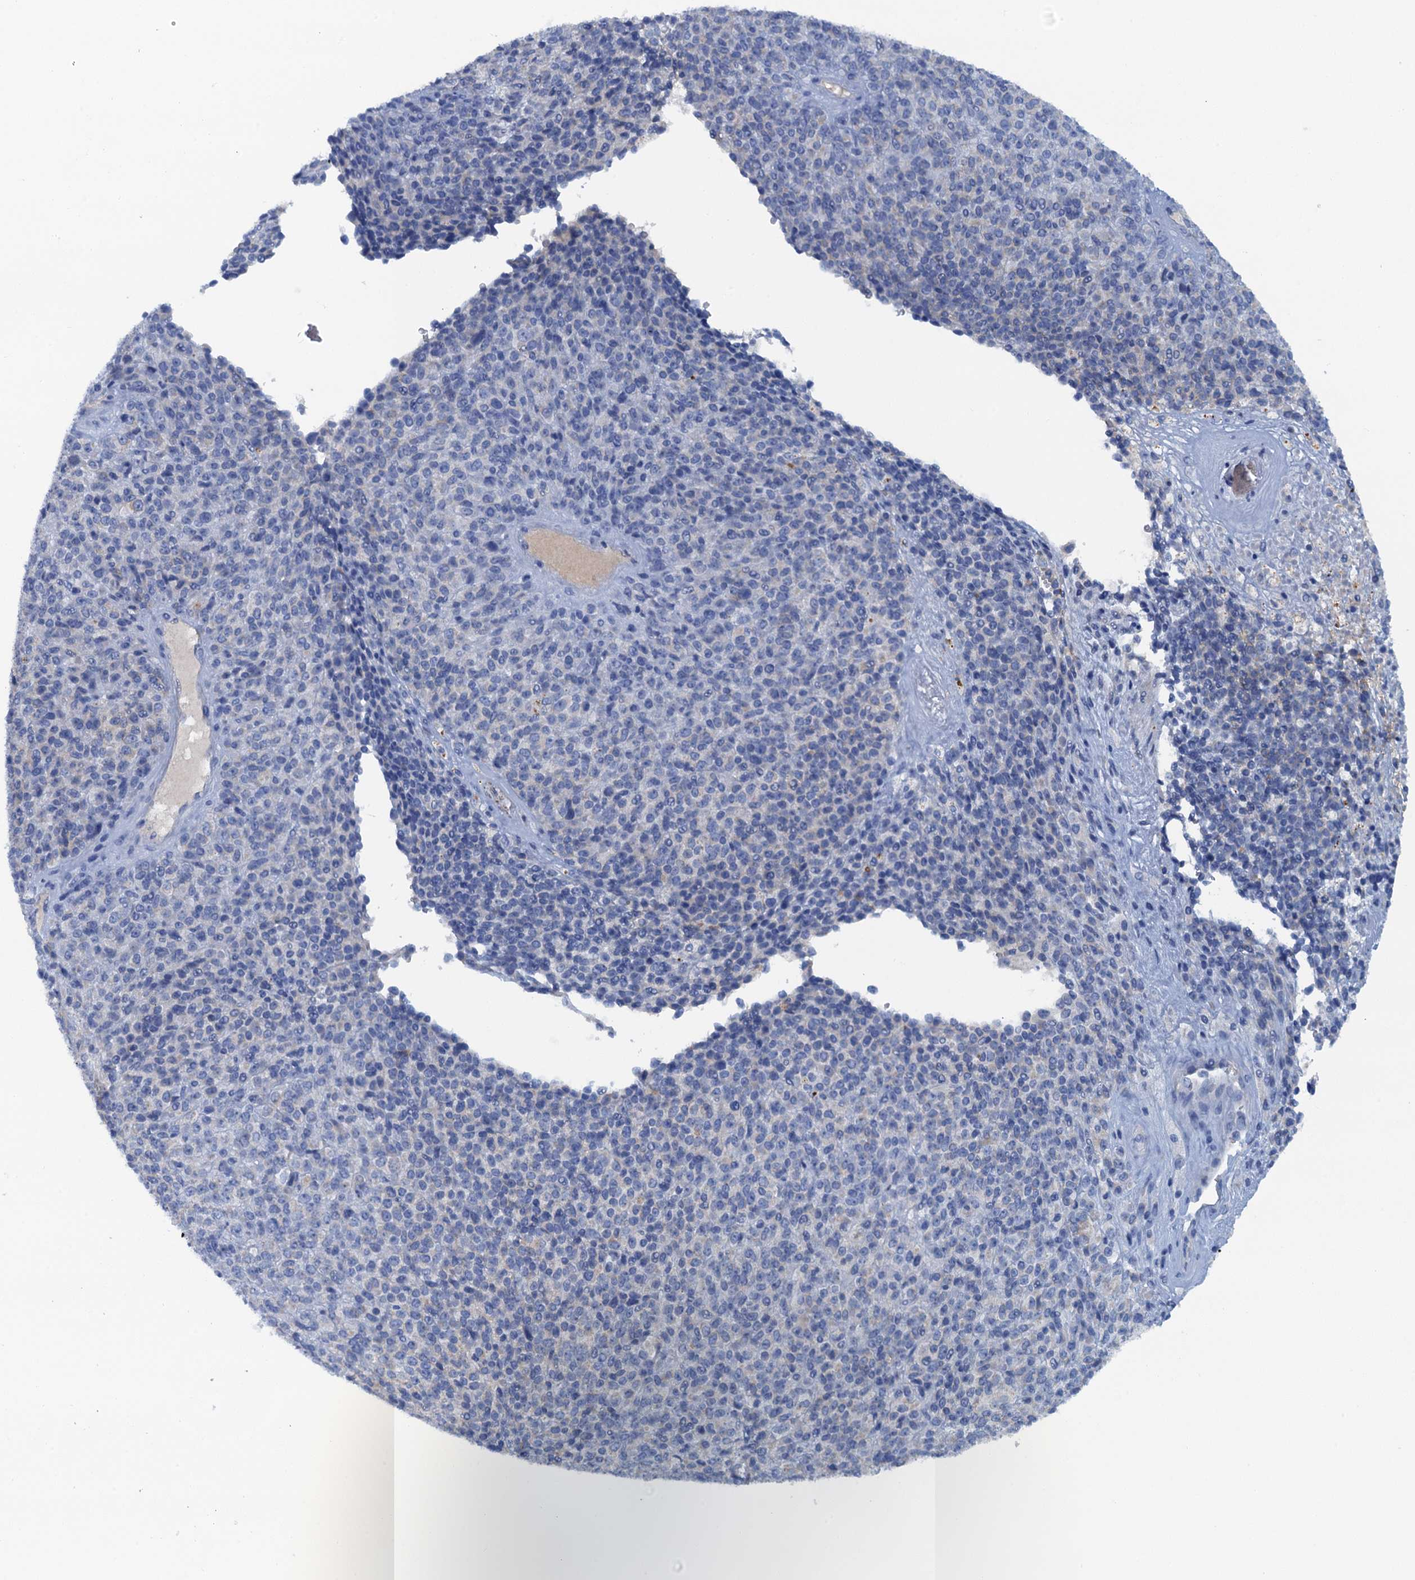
{"staining": {"intensity": "negative", "quantity": "none", "location": "none"}, "tissue": "melanoma", "cell_type": "Tumor cells", "image_type": "cancer", "snomed": [{"axis": "morphology", "description": "Malignant melanoma, Metastatic site"}, {"axis": "topography", "description": "Brain"}], "caption": "This is an IHC micrograph of human malignant melanoma (metastatic site). There is no expression in tumor cells.", "gene": "MYADML2", "patient": {"sex": "female", "age": 56}}